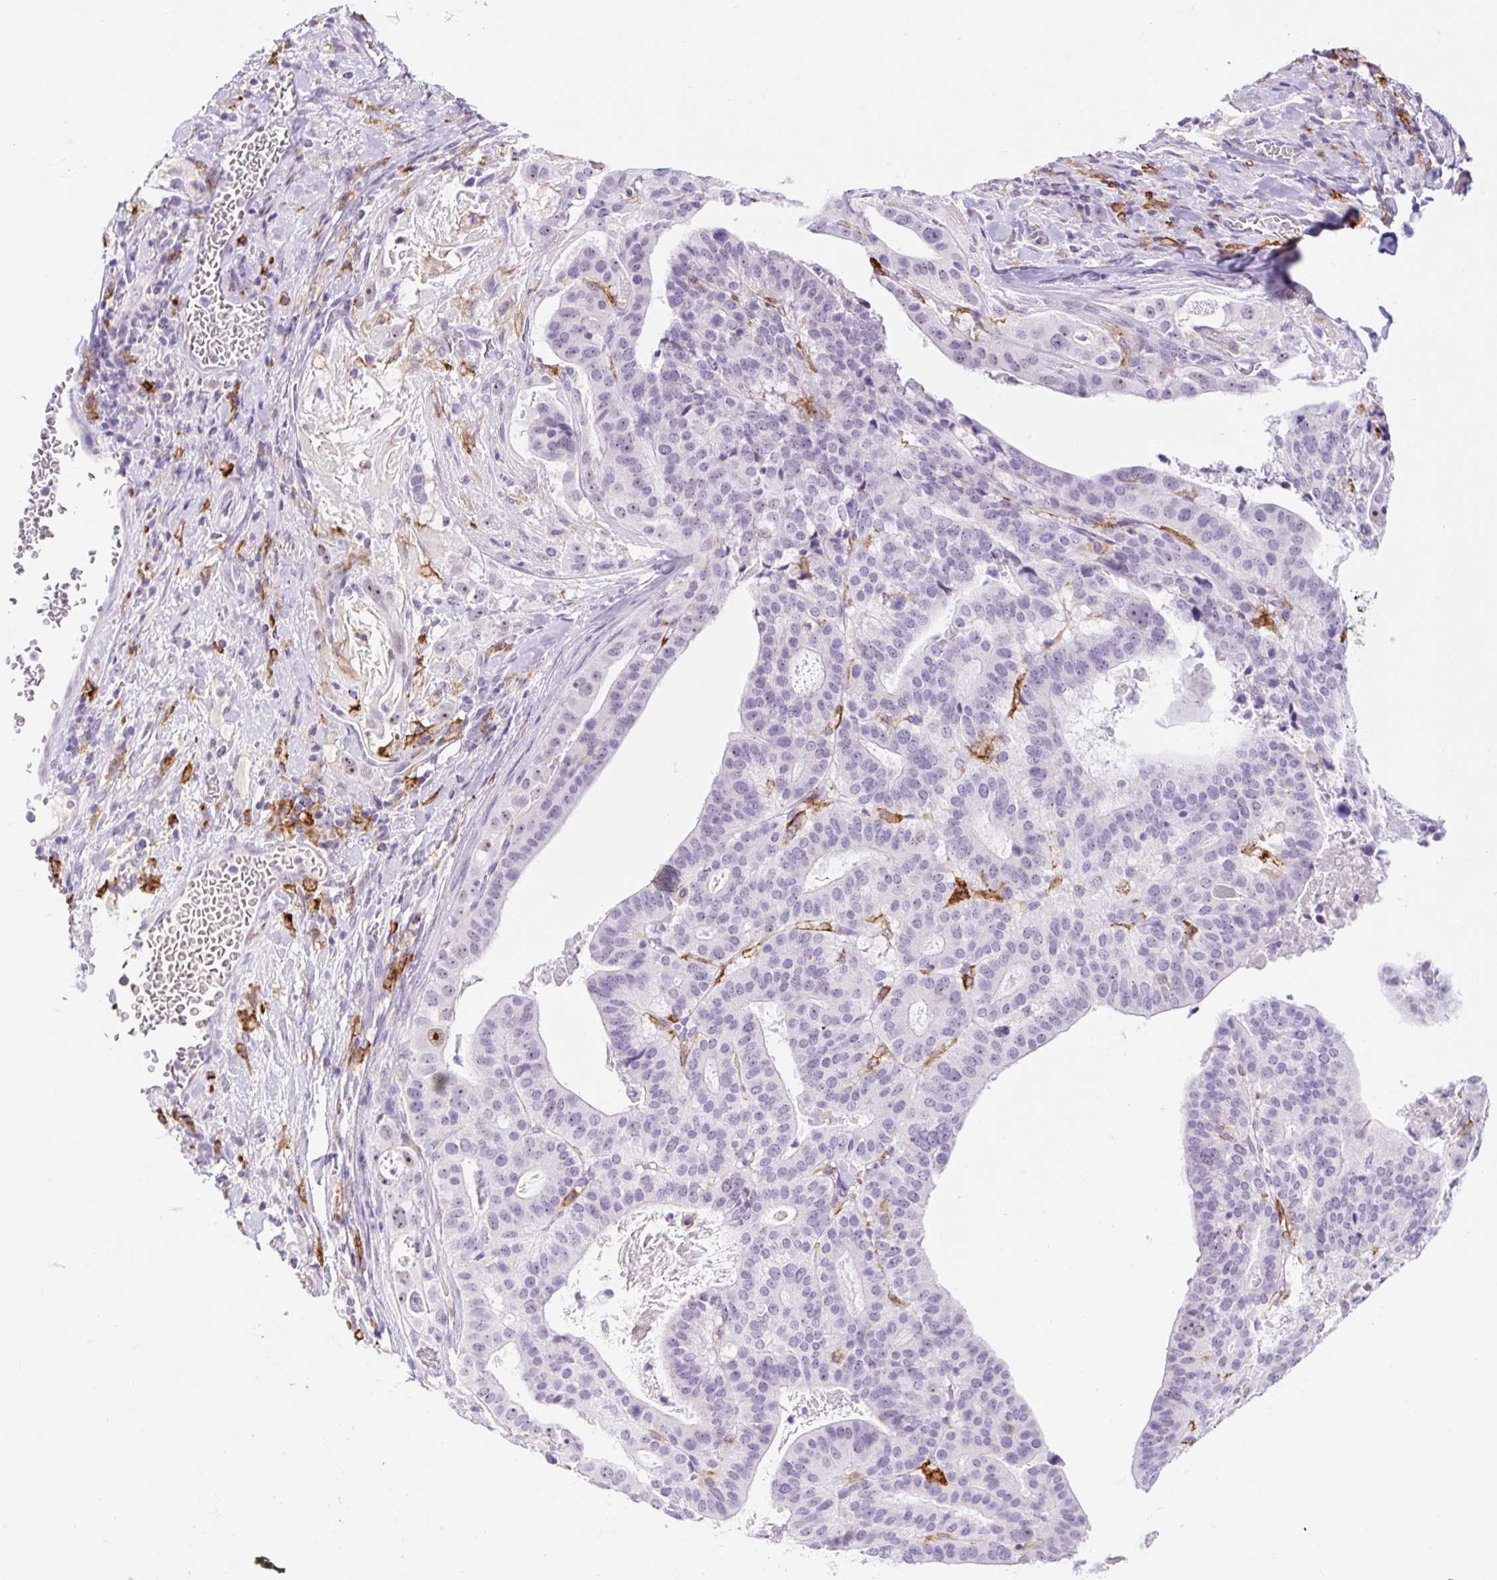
{"staining": {"intensity": "negative", "quantity": "none", "location": "none"}, "tissue": "stomach cancer", "cell_type": "Tumor cells", "image_type": "cancer", "snomed": [{"axis": "morphology", "description": "Adenocarcinoma, NOS"}, {"axis": "topography", "description": "Stomach"}], "caption": "A histopathology image of human stomach adenocarcinoma is negative for staining in tumor cells.", "gene": "SIGLEC1", "patient": {"sex": "male", "age": 48}}